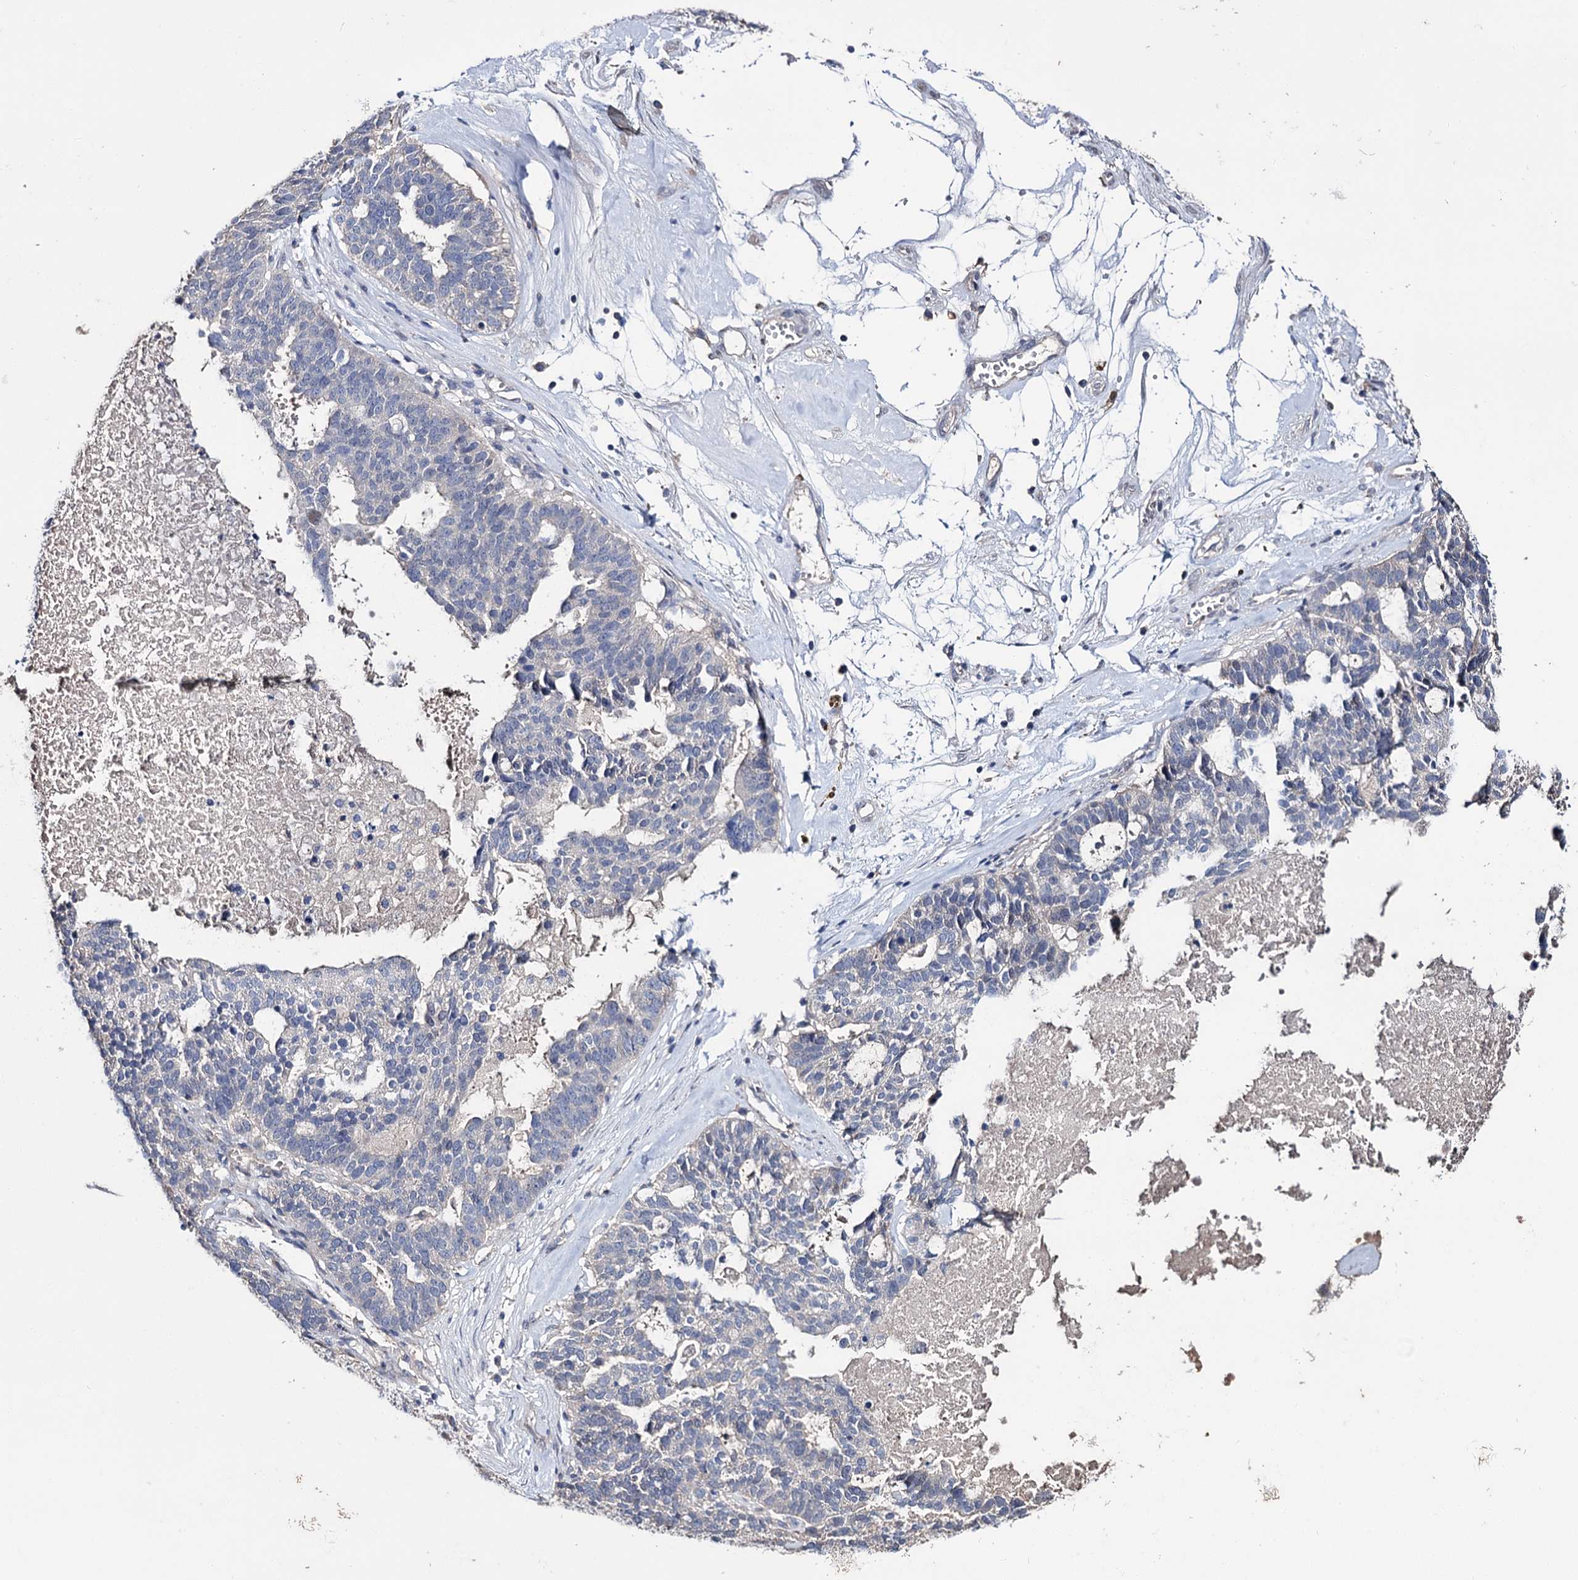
{"staining": {"intensity": "negative", "quantity": "none", "location": "none"}, "tissue": "ovarian cancer", "cell_type": "Tumor cells", "image_type": "cancer", "snomed": [{"axis": "morphology", "description": "Cystadenocarcinoma, serous, NOS"}, {"axis": "topography", "description": "Ovary"}], "caption": "Immunohistochemistry (IHC) micrograph of neoplastic tissue: ovarian cancer stained with DAB demonstrates no significant protein positivity in tumor cells.", "gene": "EPB41L5", "patient": {"sex": "female", "age": 59}}